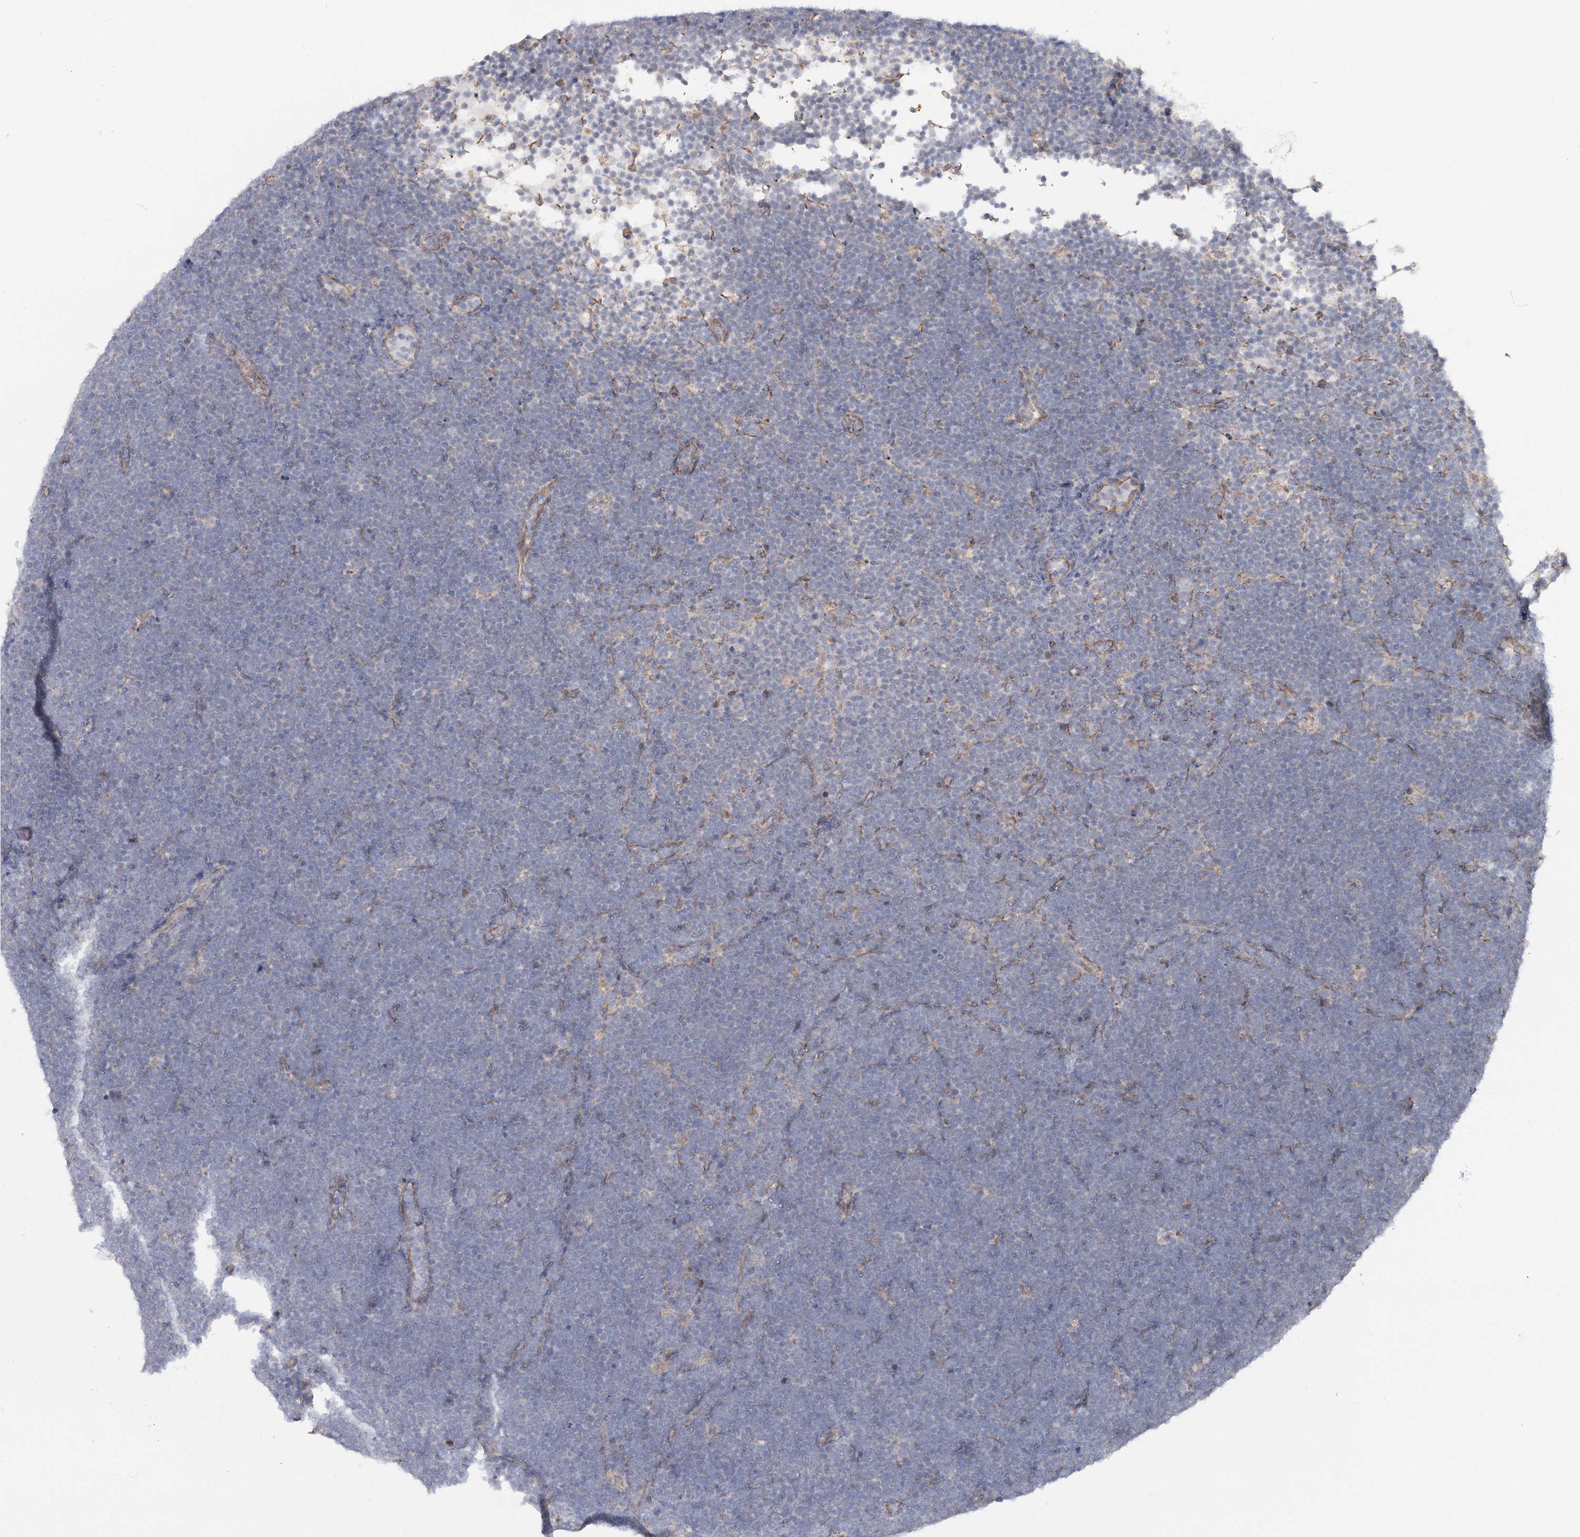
{"staining": {"intensity": "negative", "quantity": "none", "location": "none"}, "tissue": "lymphoma", "cell_type": "Tumor cells", "image_type": "cancer", "snomed": [{"axis": "morphology", "description": "Malignant lymphoma, non-Hodgkin's type, High grade"}, {"axis": "topography", "description": "Lymph node"}], "caption": "Lymphoma was stained to show a protein in brown. There is no significant positivity in tumor cells.", "gene": "TBC1D9B", "patient": {"sex": "male", "age": 13}}